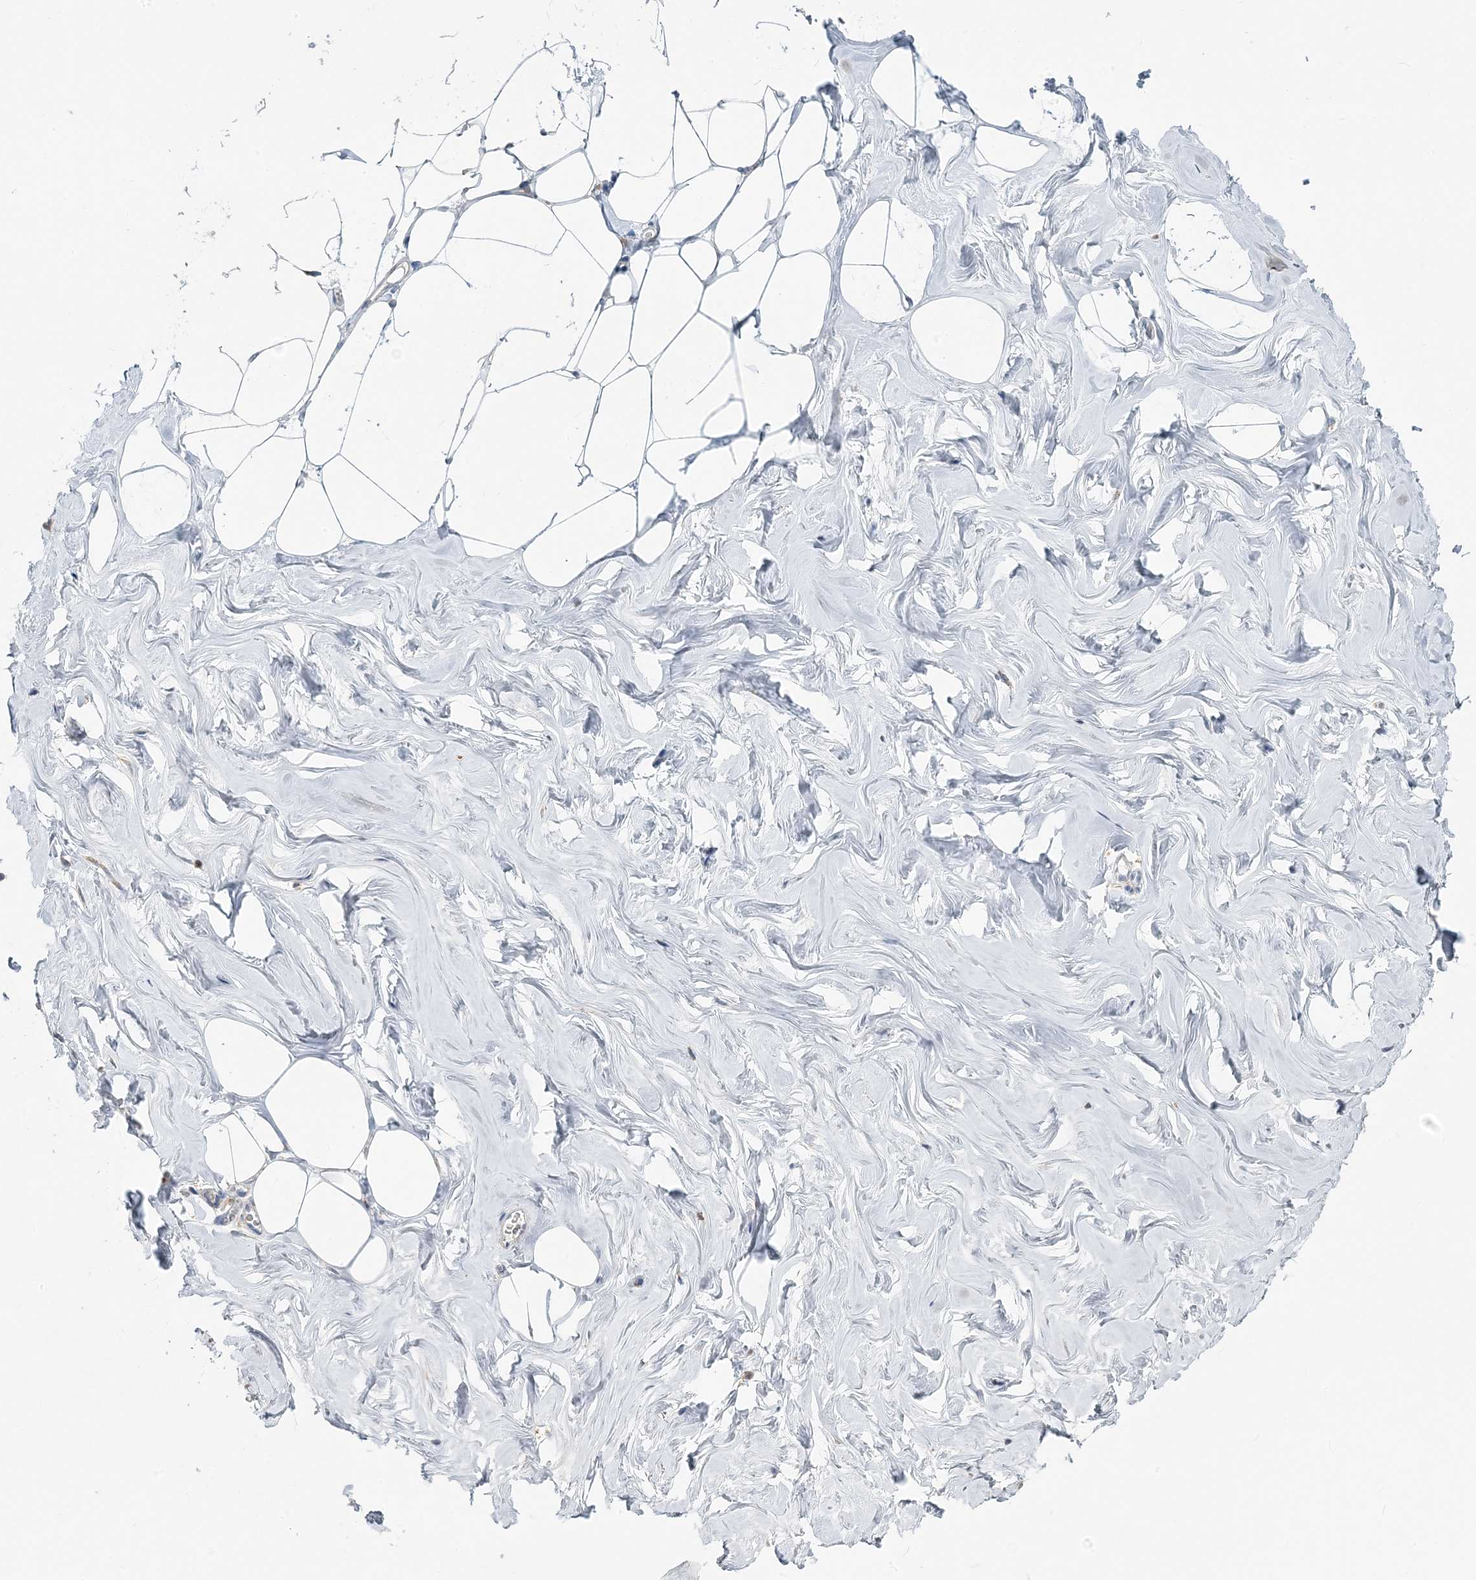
{"staining": {"intensity": "weak", "quantity": ">75%", "location": "cytoplasmic/membranous"}, "tissue": "adipose tissue", "cell_type": "Adipocytes", "image_type": "normal", "snomed": [{"axis": "morphology", "description": "Normal tissue, NOS"}, {"axis": "morphology", "description": "Fibrosis, NOS"}, {"axis": "topography", "description": "Breast"}, {"axis": "topography", "description": "Adipose tissue"}], "caption": "A brown stain labels weak cytoplasmic/membranous positivity of a protein in adipocytes of unremarkable human adipose tissue. (DAB IHC, brown staining for protein, blue staining for nuclei).", "gene": "TMLHE", "patient": {"sex": "female", "age": 39}}